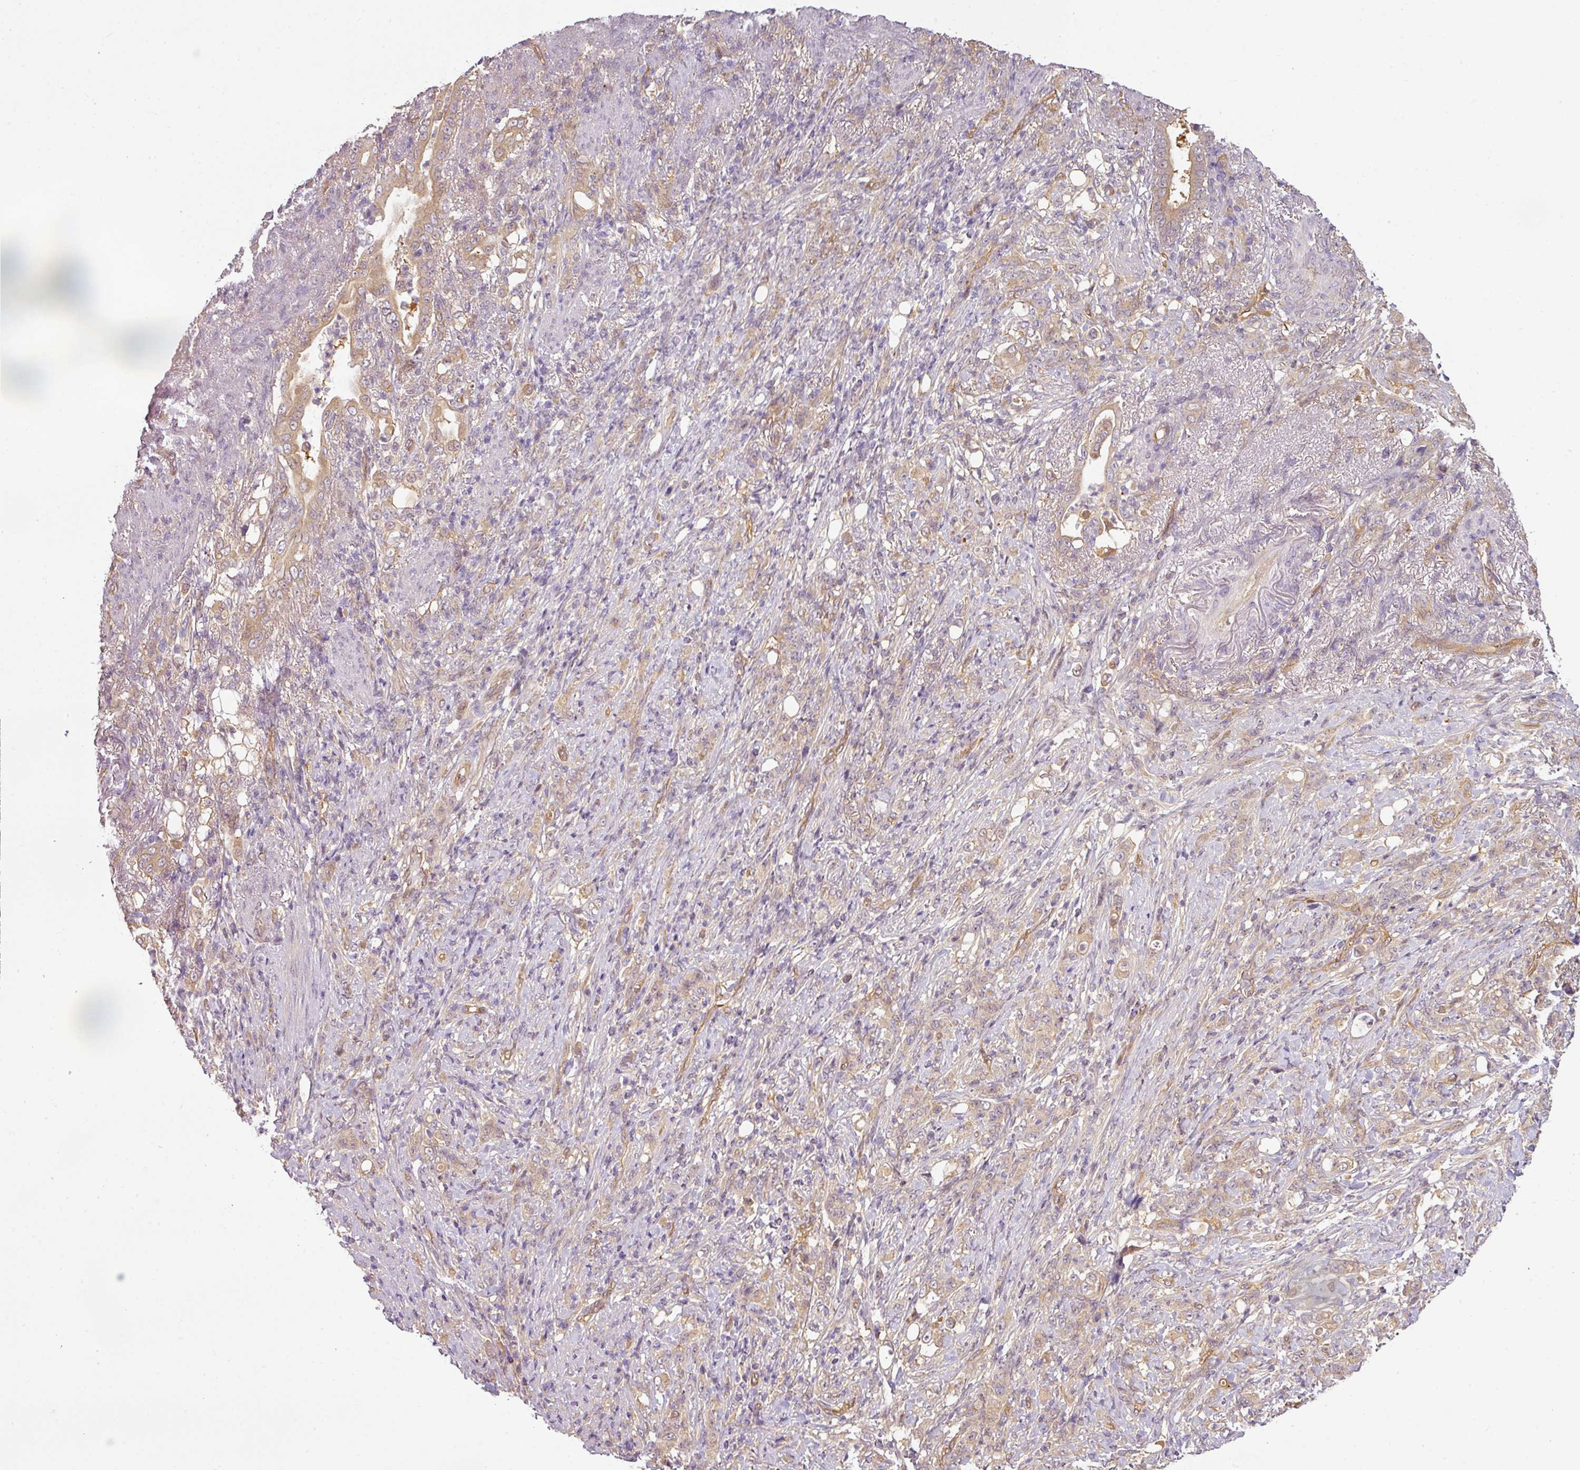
{"staining": {"intensity": "weak", "quantity": "<25%", "location": "cytoplasmic/membranous"}, "tissue": "stomach cancer", "cell_type": "Tumor cells", "image_type": "cancer", "snomed": [{"axis": "morphology", "description": "Normal tissue, NOS"}, {"axis": "morphology", "description": "Adenocarcinoma, NOS"}, {"axis": "topography", "description": "Stomach"}], "caption": "Immunohistochemical staining of adenocarcinoma (stomach) demonstrates no significant positivity in tumor cells. The staining is performed using DAB brown chromogen with nuclei counter-stained in using hematoxylin.", "gene": "ANKRD18A", "patient": {"sex": "female", "age": 79}}